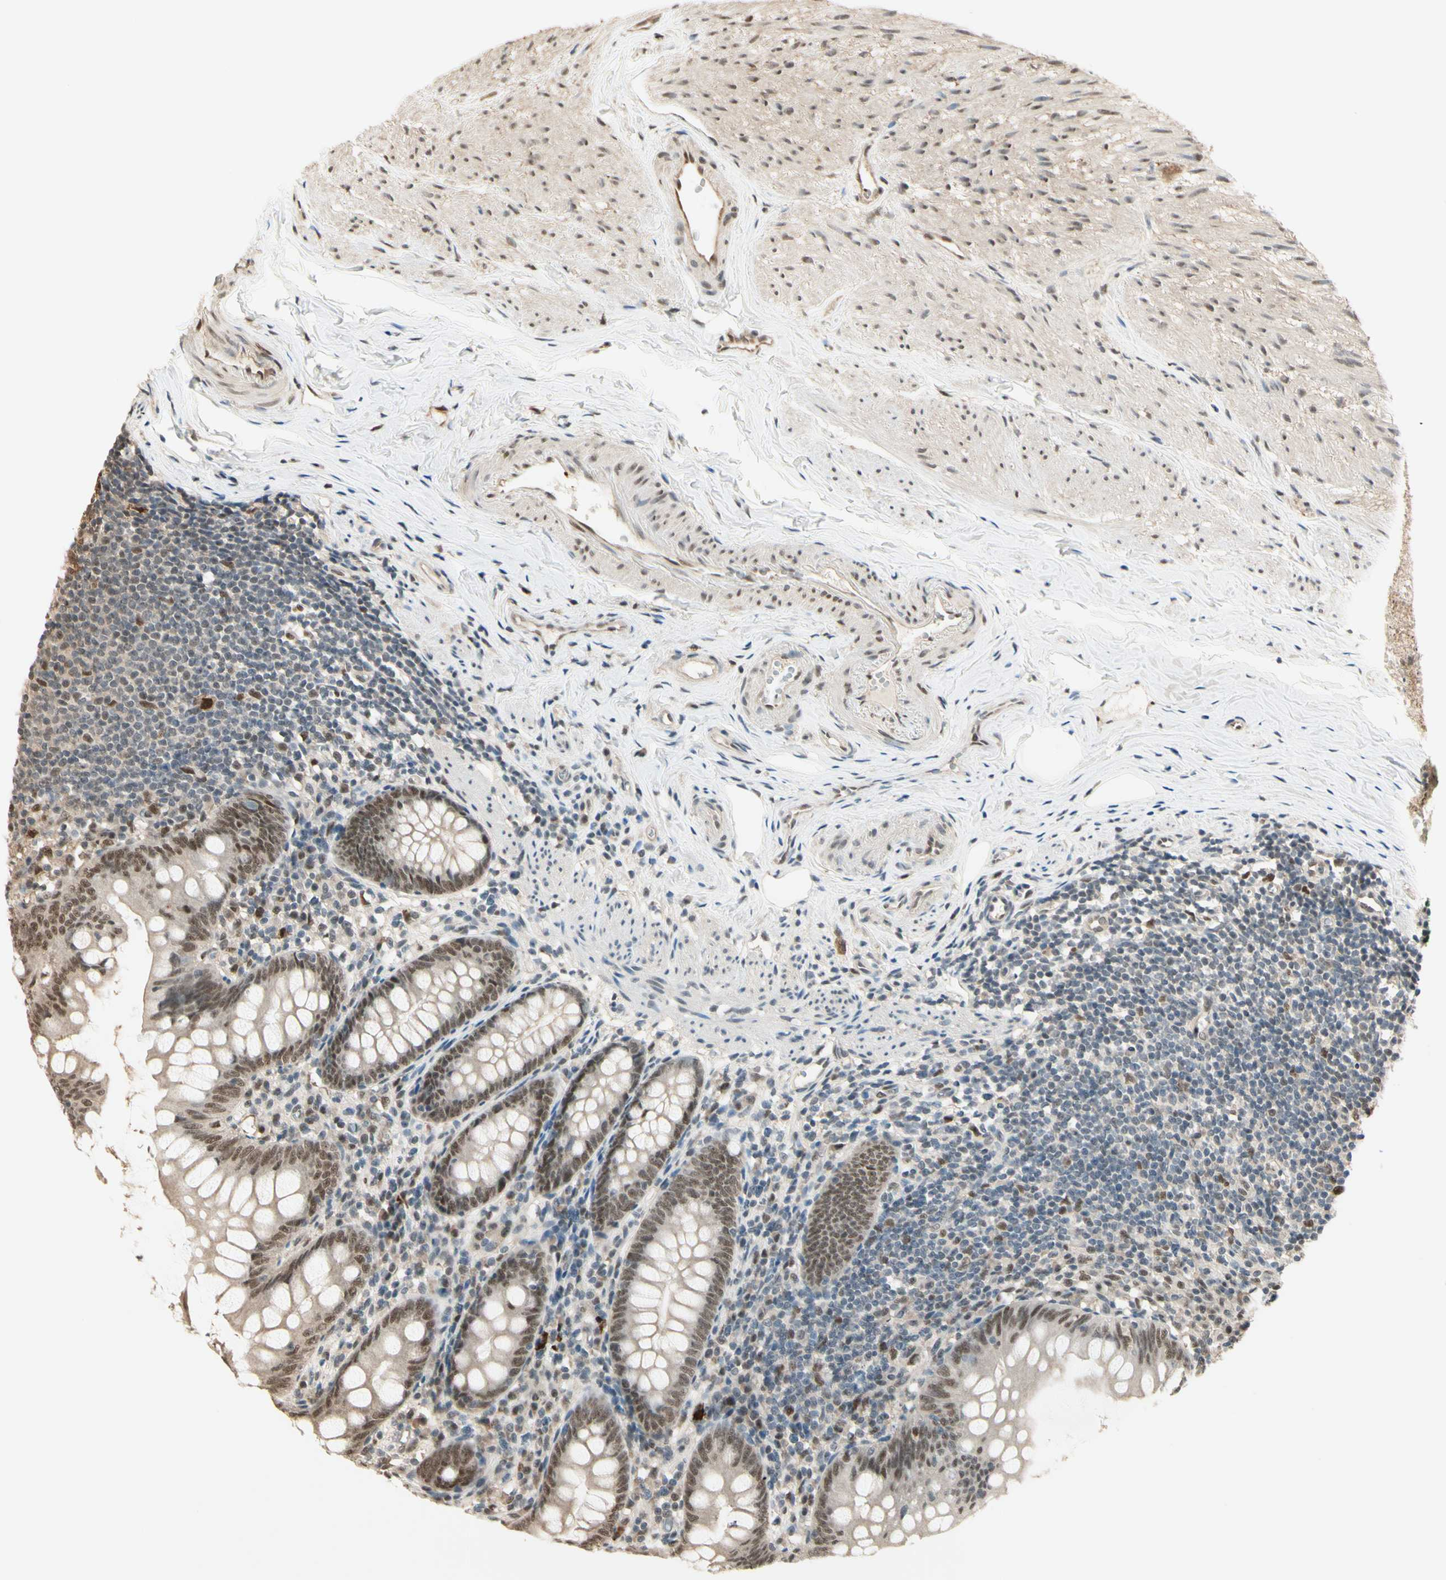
{"staining": {"intensity": "moderate", "quantity": ">75%", "location": "cytoplasmic/membranous,nuclear"}, "tissue": "appendix", "cell_type": "Glandular cells", "image_type": "normal", "snomed": [{"axis": "morphology", "description": "Normal tissue, NOS"}, {"axis": "topography", "description": "Appendix"}], "caption": "Immunohistochemical staining of normal human appendix displays >75% levels of moderate cytoplasmic/membranous,nuclear protein positivity in about >75% of glandular cells.", "gene": "HSF1", "patient": {"sex": "female", "age": 77}}